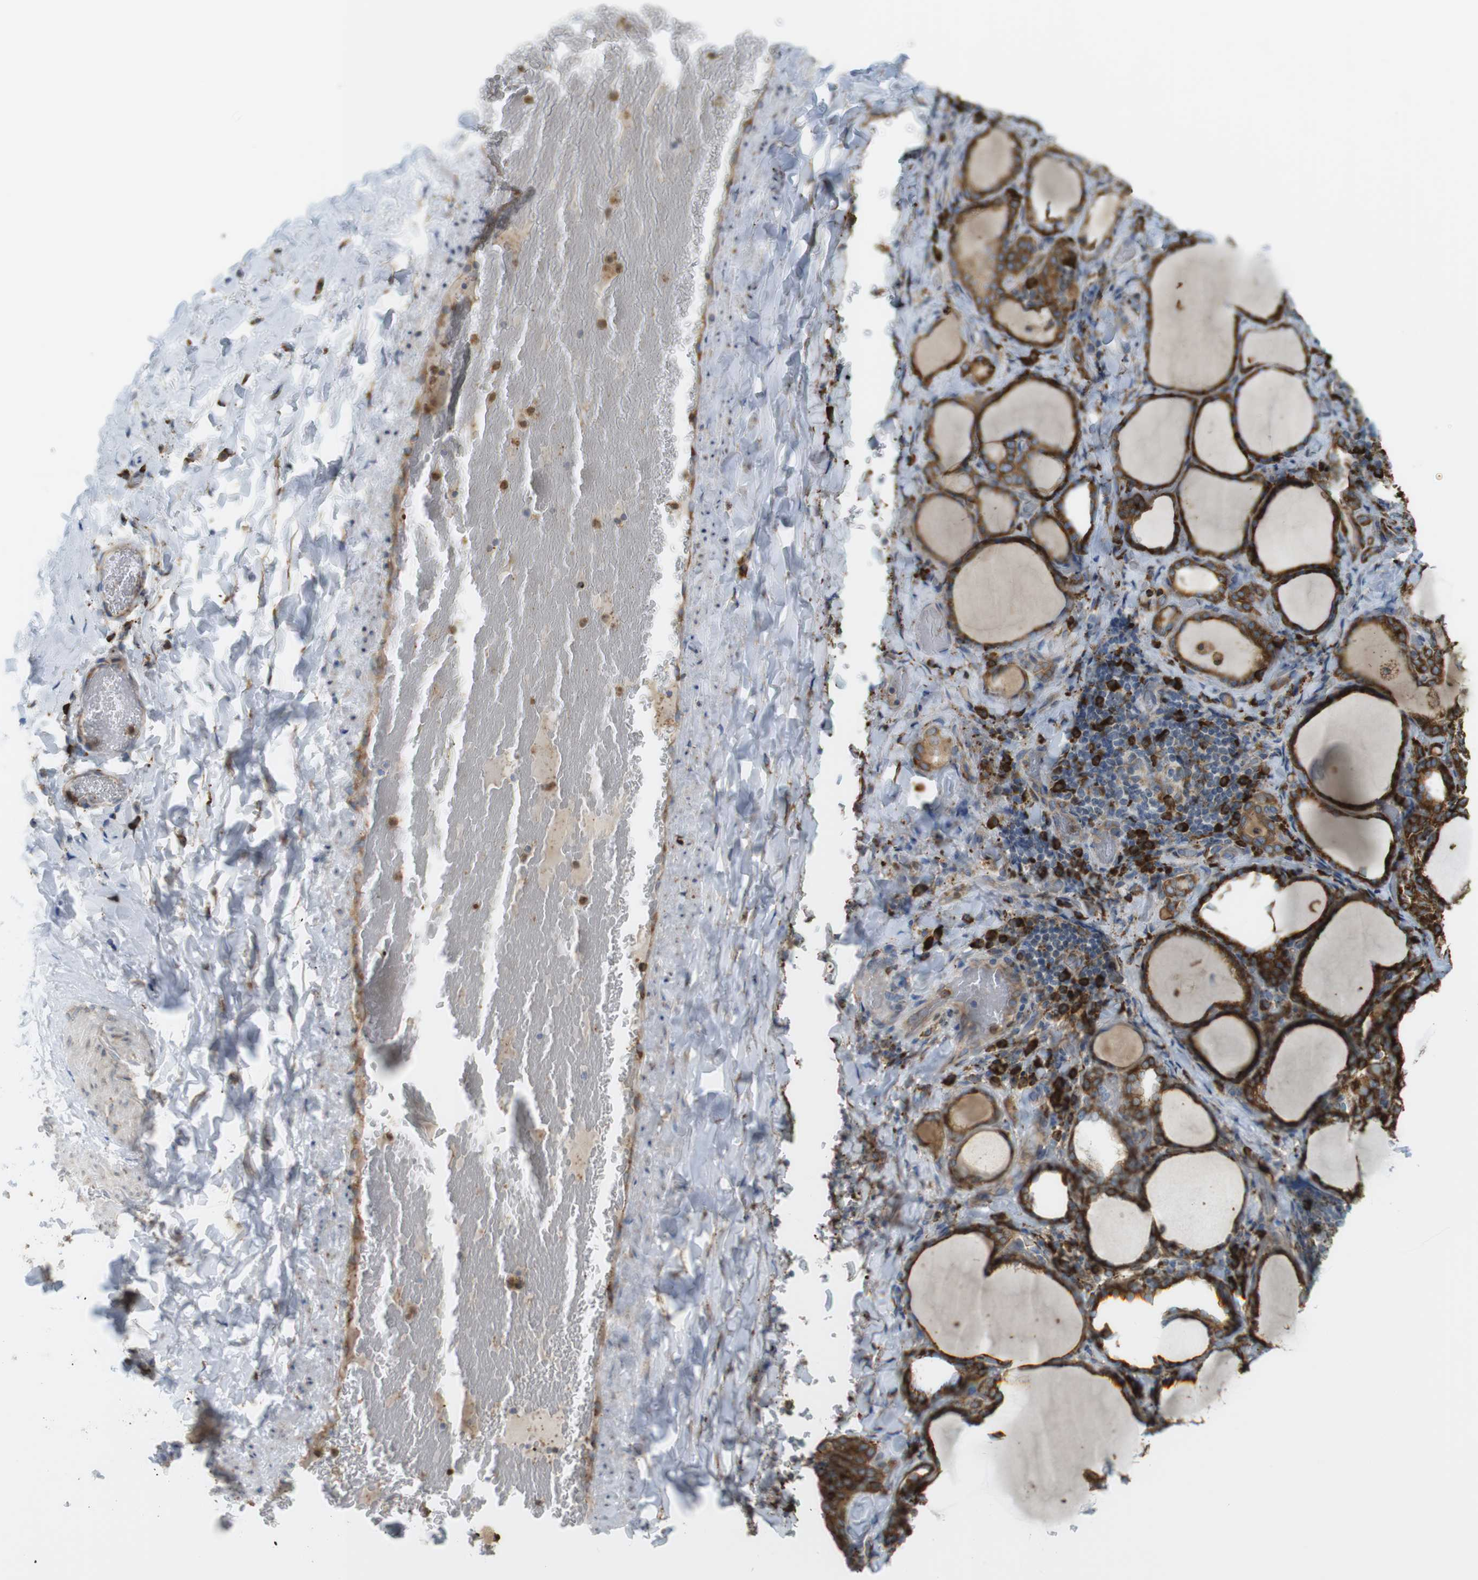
{"staining": {"intensity": "strong", "quantity": ">75%", "location": "cytoplasmic/membranous"}, "tissue": "thyroid gland", "cell_type": "Glandular cells", "image_type": "normal", "snomed": [{"axis": "morphology", "description": "Normal tissue, NOS"}, {"axis": "morphology", "description": "Papillary adenocarcinoma, NOS"}, {"axis": "topography", "description": "Thyroid gland"}], "caption": "The micrograph exhibits immunohistochemical staining of benign thyroid gland. There is strong cytoplasmic/membranous staining is present in approximately >75% of glandular cells.", "gene": "MBOAT2", "patient": {"sex": "female", "age": 30}}